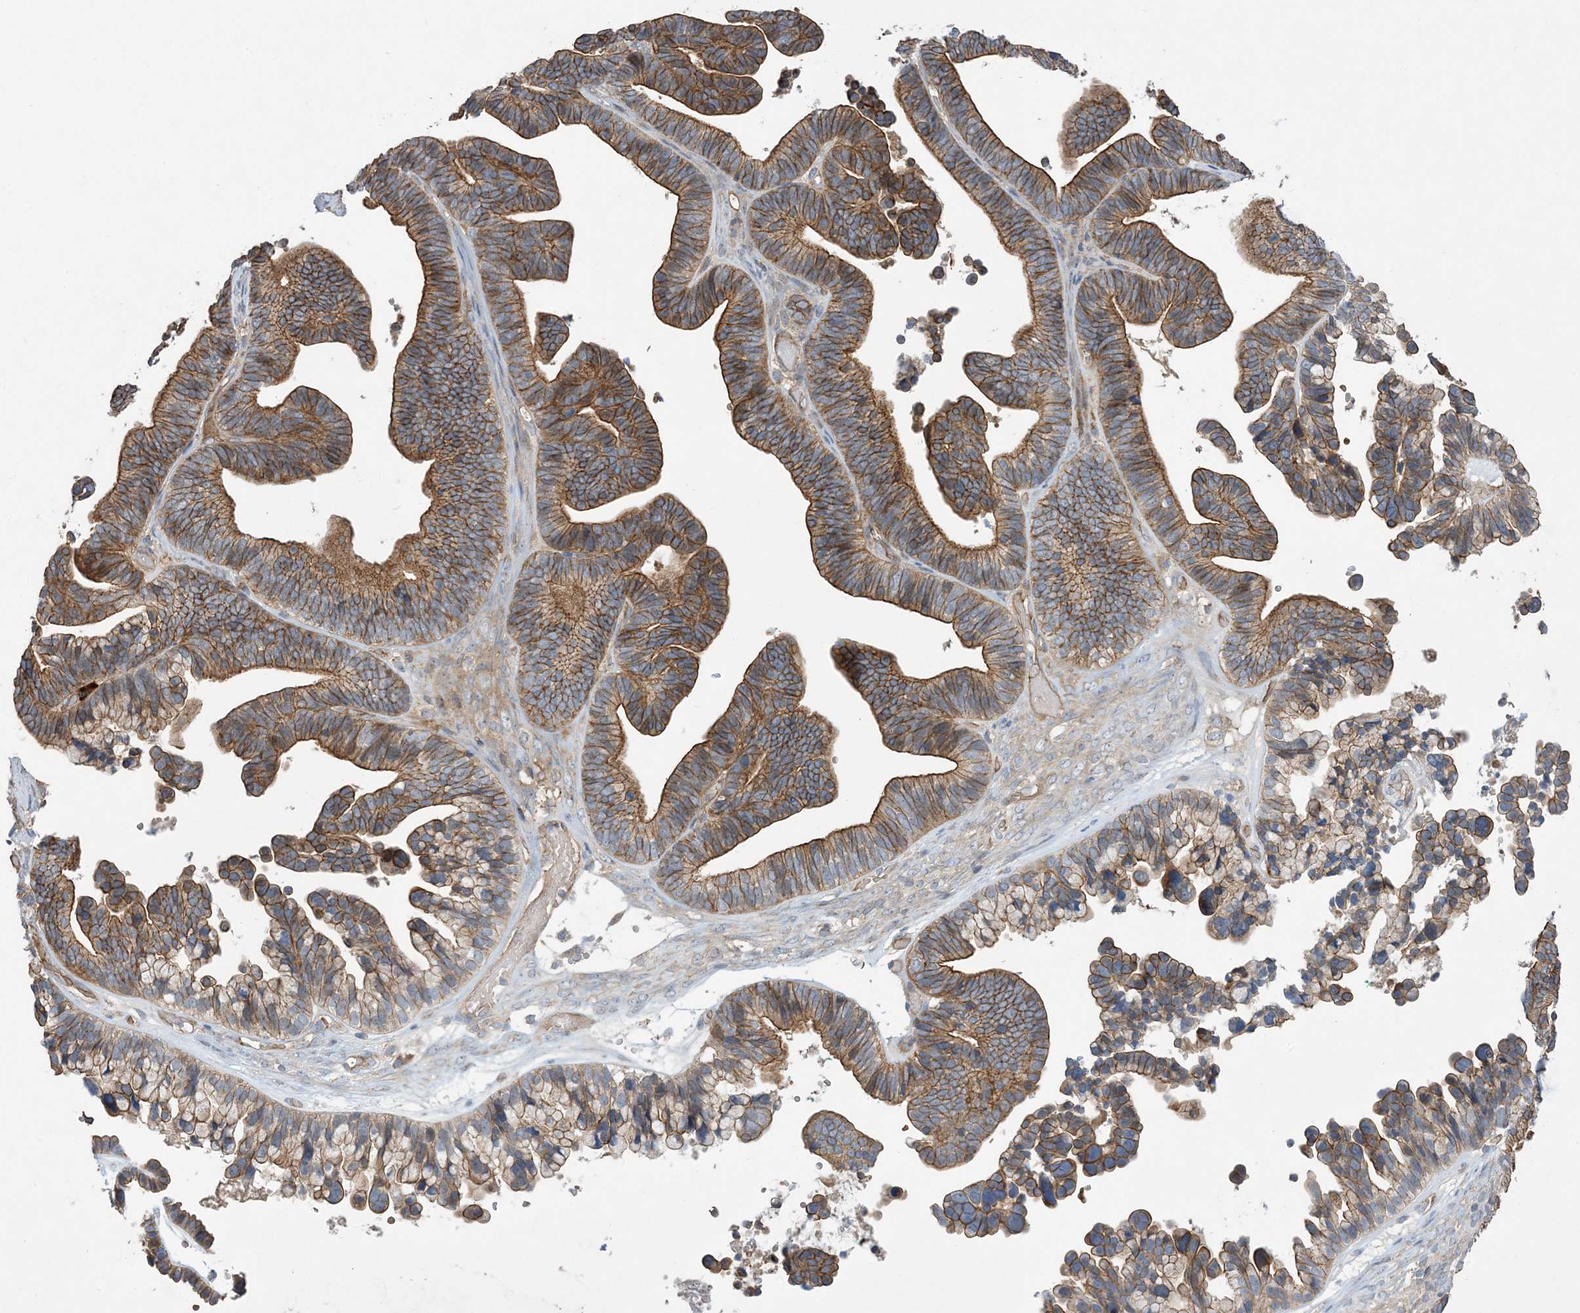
{"staining": {"intensity": "moderate", "quantity": ">75%", "location": "cytoplasmic/membranous"}, "tissue": "ovarian cancer", "cell_type": "Tumor cells", "image_type": "cancer", "snomed": [{"axis": "morphology", "description": "Cystadenocarcinoma, serous, NOS"}, {"axis": "topography", "description": "Ovary"}], "caption": "Immunohistochemistry (IHC) image of ovarian cancer stained for a protein (brown), which displays medium levels of moderate cytoplasmic/membranous expression in about >75% of tumor cells.", "gene": "AOC1", "patient": {"sex": "female", "age": 56}}